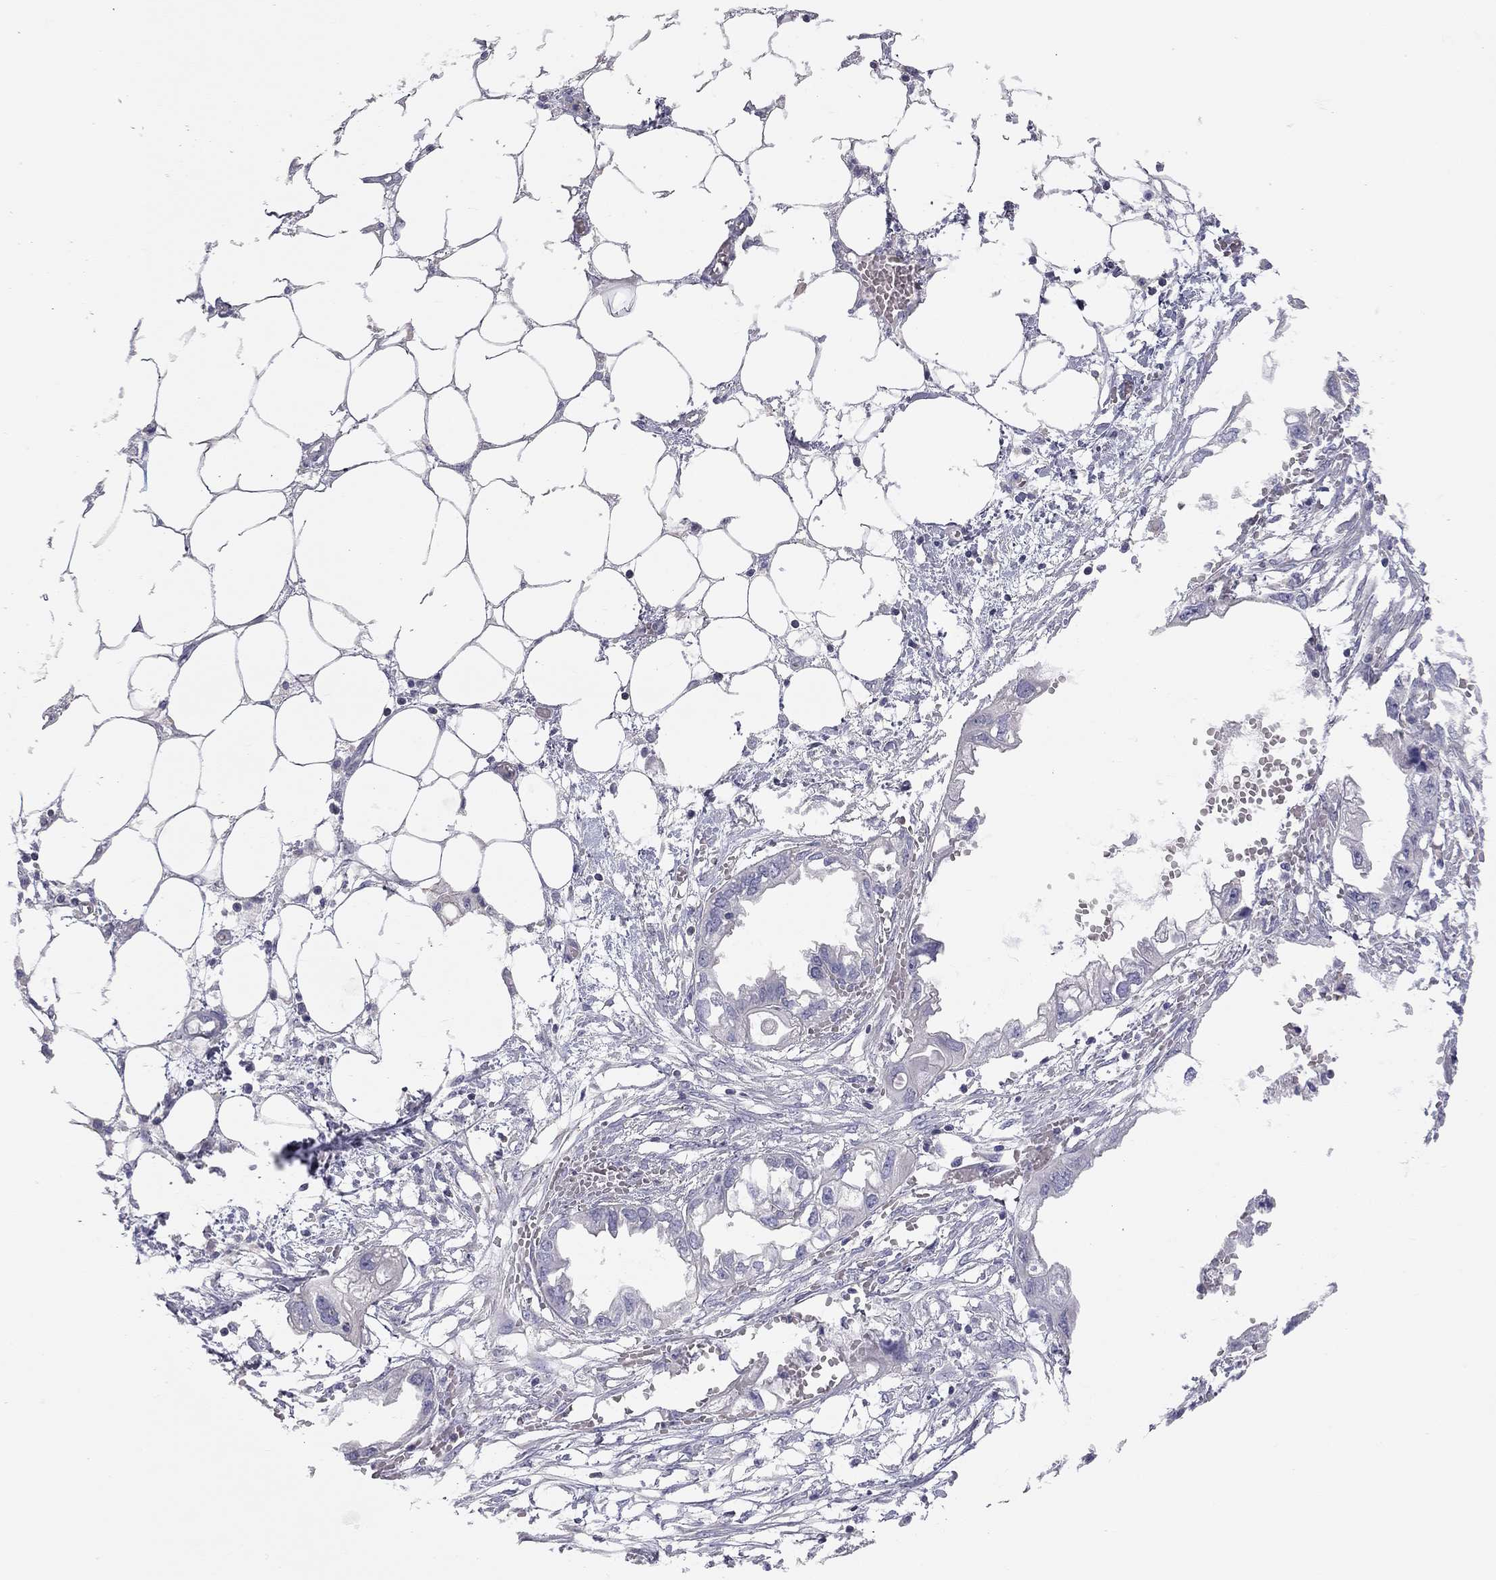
{"staining": {"intensity": "negative", "quantity": "none", "location": "none"}, "tissue": "endometrial cancer", "cell_type": "Tumor cells", "image_type": "cancer", "snomed": [{"axis": "morphology", "description": "Adenocarcinoma, NOS"}, {"axis": "morphology", "description": "Adenocarcinoma, metastatic, NOS"}, {"axis": "topography", "description": "Adipose tissue"}, {"axis": "topography", "description": "Endometrium"}], "caption": "Endometrial cancer (metastatic adenocarcinoma) was stained to show a protein in brown. There is no significant staining in tumor cells.", "gene": "ADCYAP1", "patient": {"sex": "female", "age": 67}}